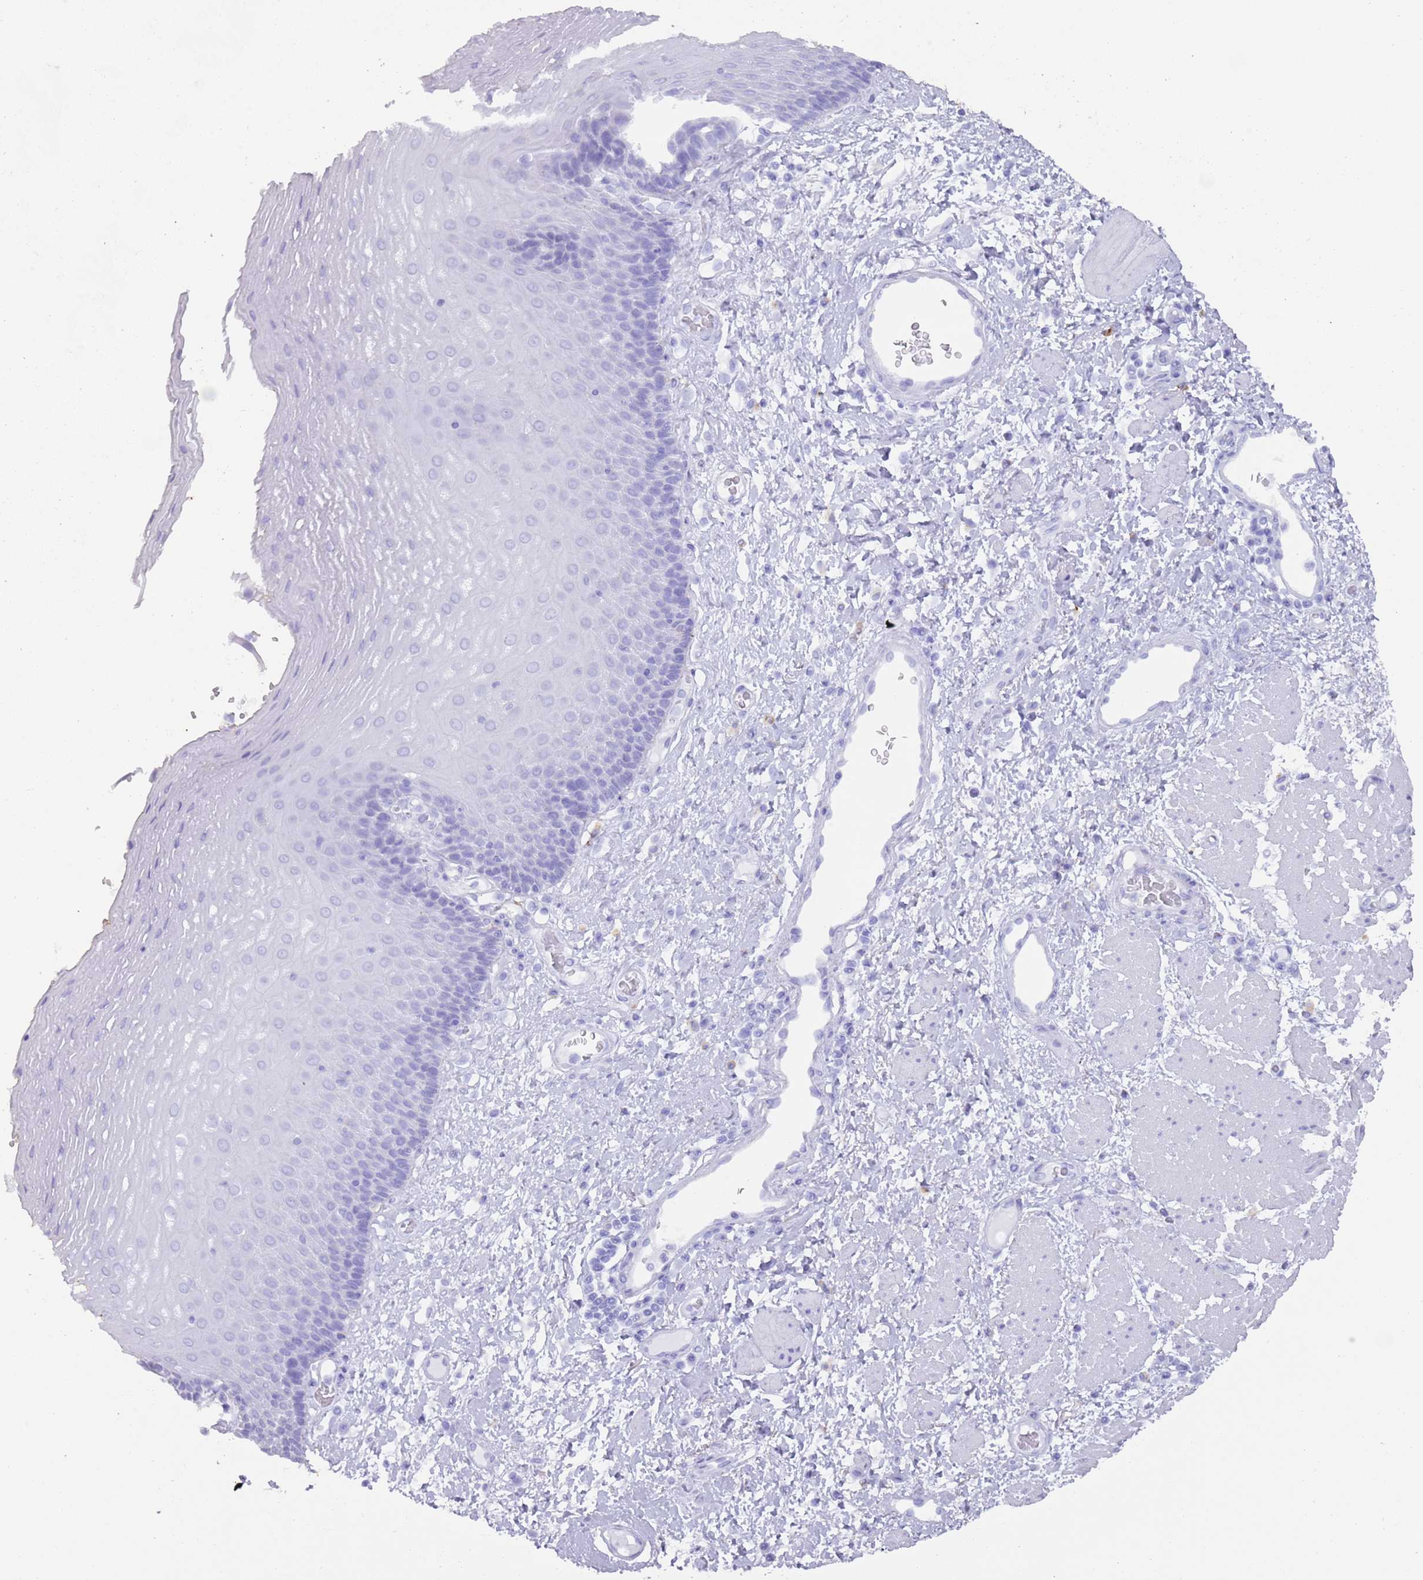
{"staining": {"intensity": "negative", "quantity": "none", "location": "none"}, "tissue": "esophagus", "cell_type": "Squamous epithelial cells", "image_type": "normal", "snomed": [{"axis": "morphology", "description": "Normal tissue, NOS"}, {"axis": "morphology", "description": "Adenocarcinoma, NOS"}, {"axis": "topography", "description": "Esophagus"}], "caption": "An immunohistochemistry (IHC) micrograph of normal esophagus is shown. There is no staining in squamous epithelial cells of esophagus. (DAB (3,3'-diaminobenzidine) immunohistochemistry with hematoxylin counter stain).", "gene": "MYADML2", "patient": {"sex": "male", "age": 62}}